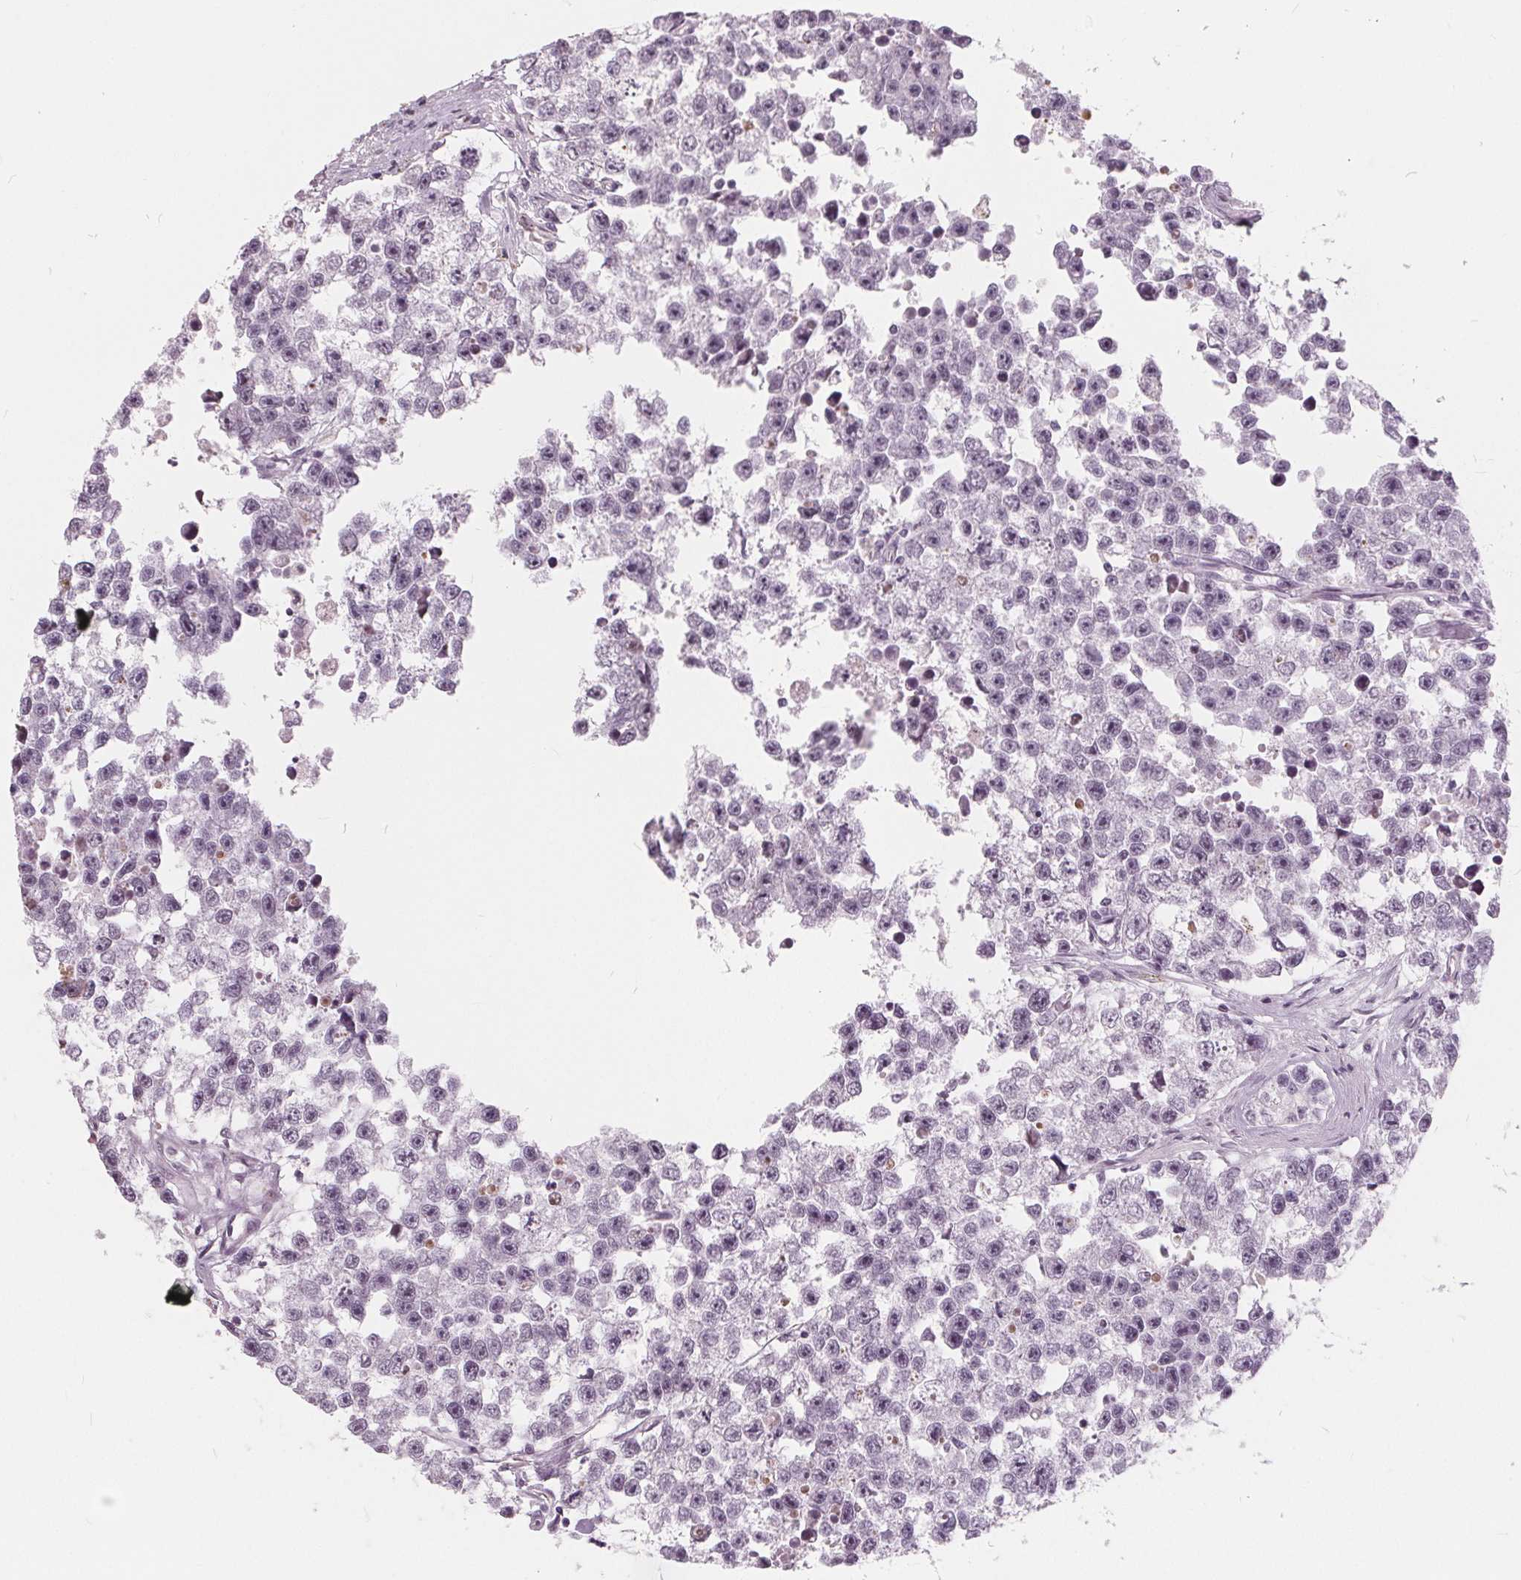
{"staining": {"intensity": "negative", "quantity": "none", "location": "none"}, "tissue": "testis cancer", "cell_type": "Tumor cells", "image_type": "cancer", "snomed": [{"axis": "morphology", "description": "Seminoma, NOS"}, {"axis": "topography", "description": "Testis"}], "caption": "Histopathology image shows no significant protein staining in tumor cells of testis seminoma. Brightfield microscopy of immunohistochemistry (IHC) stained with DAB (3,3'-diaminobenzidine) (brown) and hematoxylin (blue), captured at high magnification.", "gene": "NUP210L", "patient": {"sex": "male", "age": 26}}